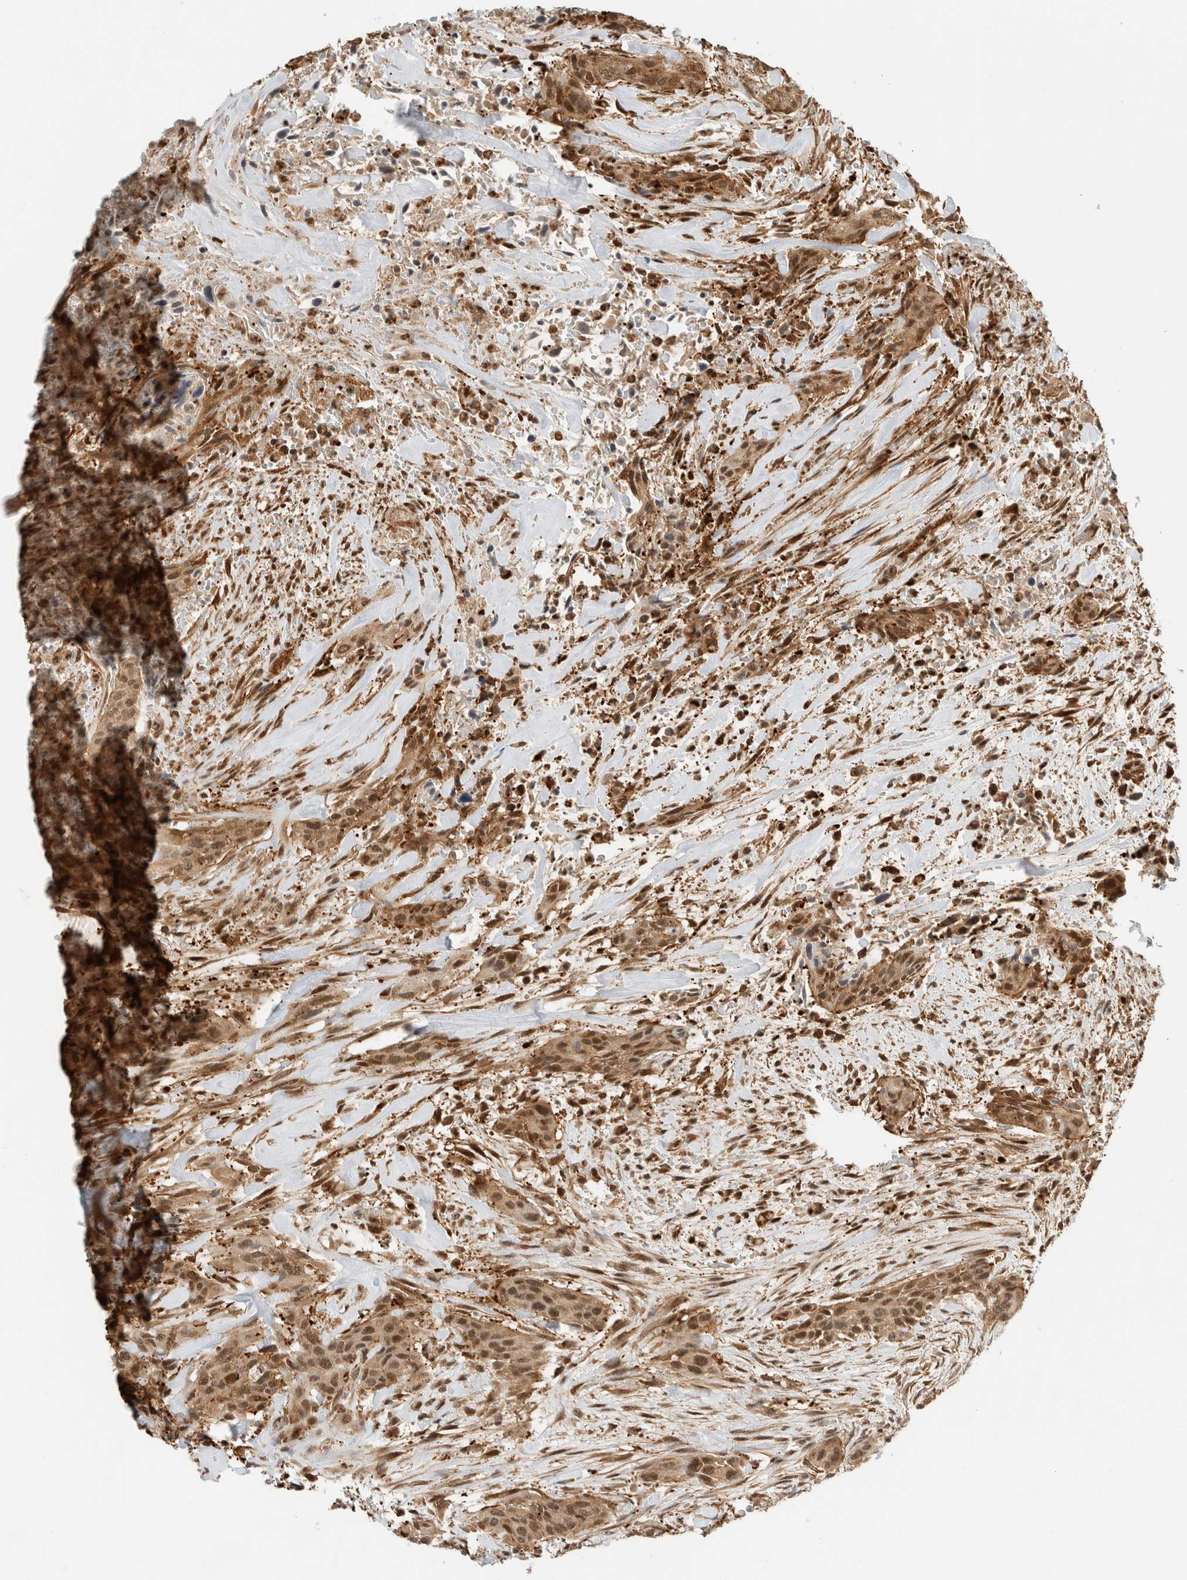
{"staining": {"intensity": "strong", "quantity": ">75%", "location": "cytoplasmic/membranous,nuclear"}, "tissue": "urothelial cancer", "cell_type": "Tumor cells", "image_type": "cancer", "snomed": [{"axis": "morphology", "description": "Urothelial carcinoma, High grade"}, {"axis": "topography", "description": "Urinary bladder"}], "caption": "A high-resolution photomicrograph shows immunohistochemistry (IHC) staining of urothelial carcinoma (high-grade), which displays strong cytoplasmic/membranous and nuclear positivity in about >75% of tumor cells.", "gene": "SNRNP40", "patient": {"sex": "male", "age": 35}}